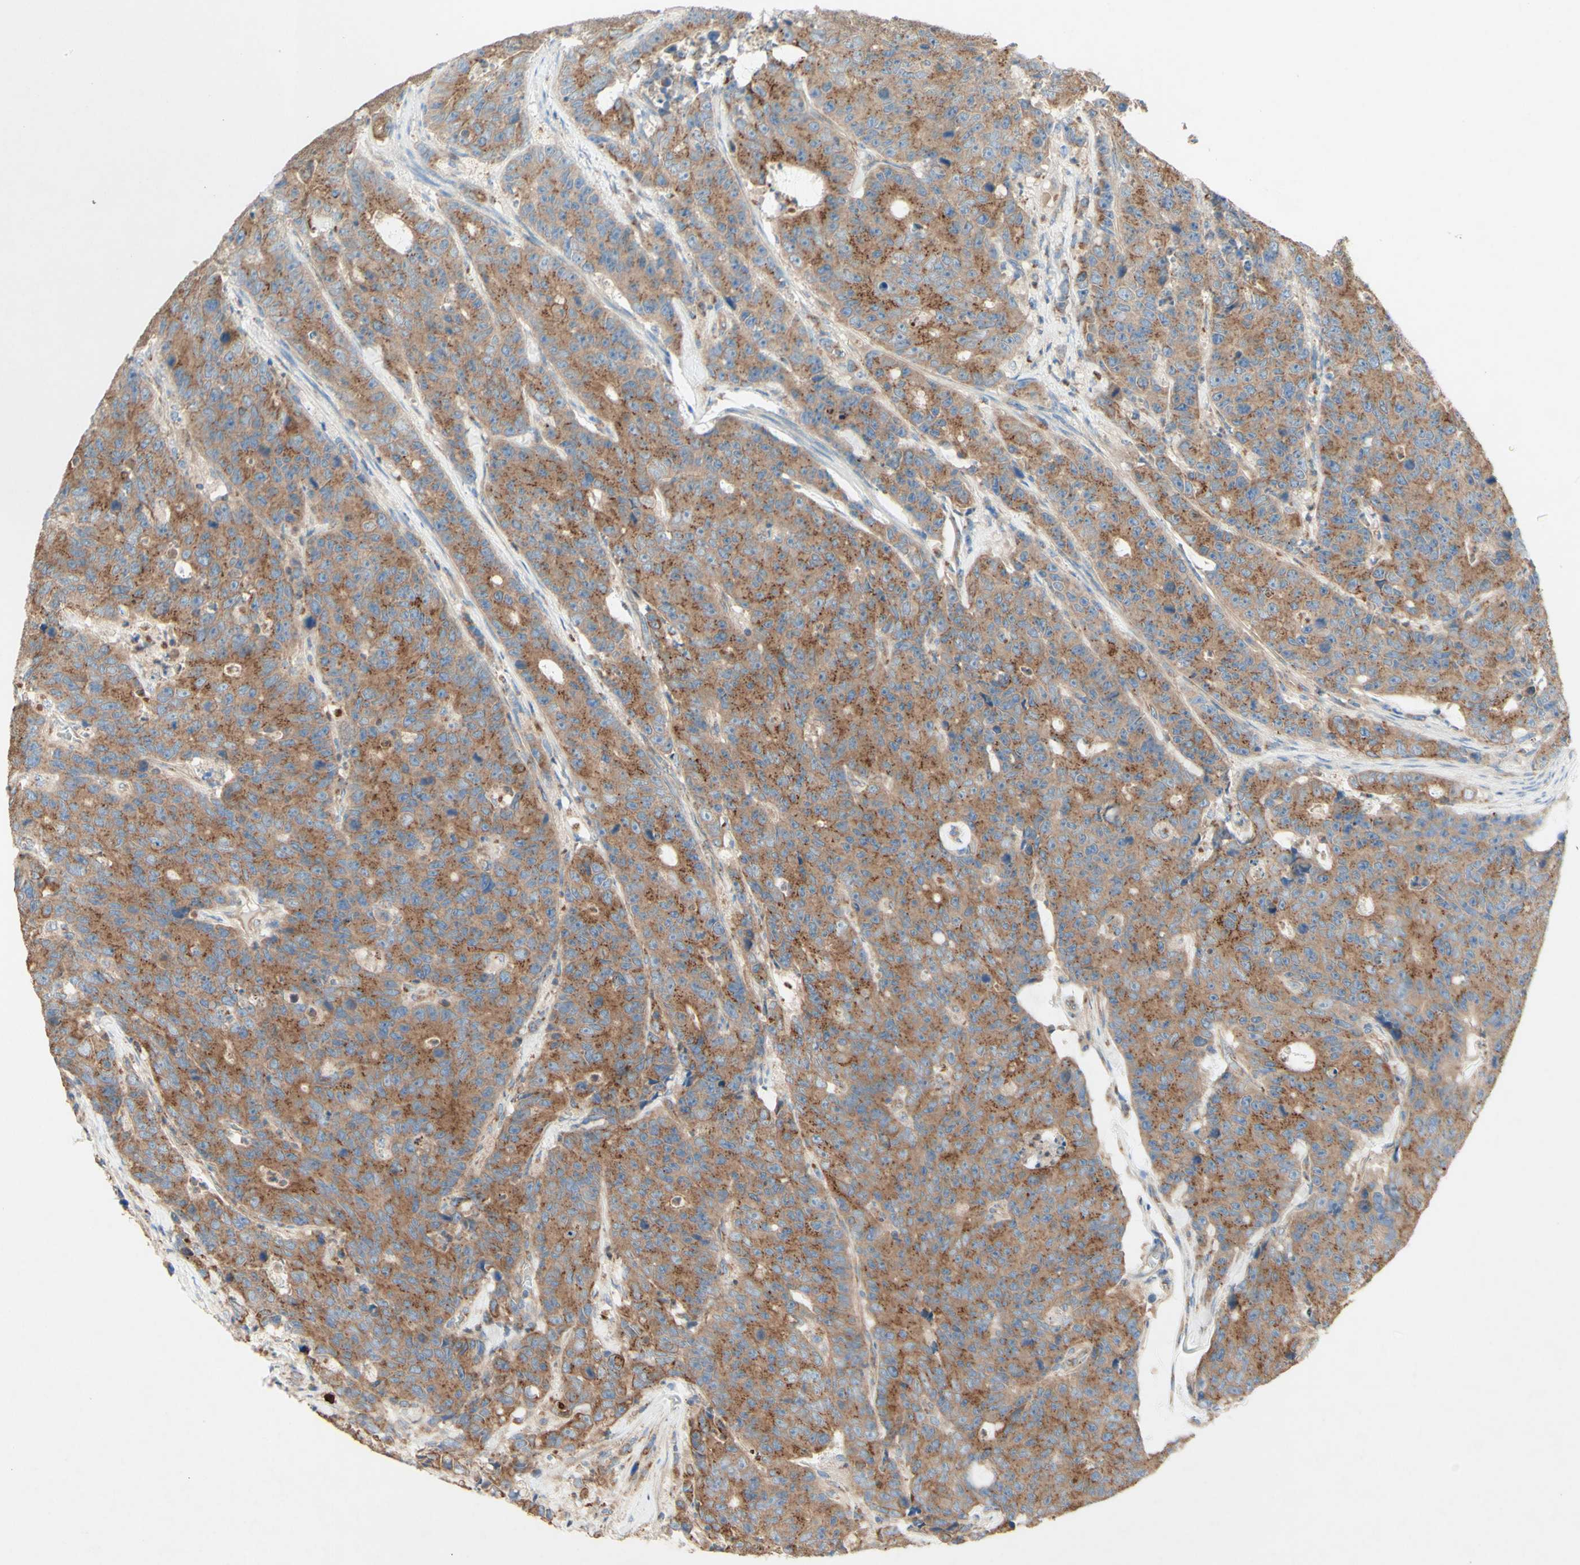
{"staining": {"intensity": "moderate", "quantity": ">75%", "location": "cytoplasmic/membranous"}, "tissue": "colorectal cancer", "cell_type": "Tumor cells", "image_type": "cancer", "snomed": [{"axis": "morphology", "description": "Adenocarcinoma, NOS"}, {"axis": "topography", "description": "Colon"}], "caption": "An image of colorectal cancer stained for a protein demonstrates moderate cytoplasmic/membranous brown staining in tumor cells.", "gene": "MTM1", "patient": {"sex": "female", "age": 86}}